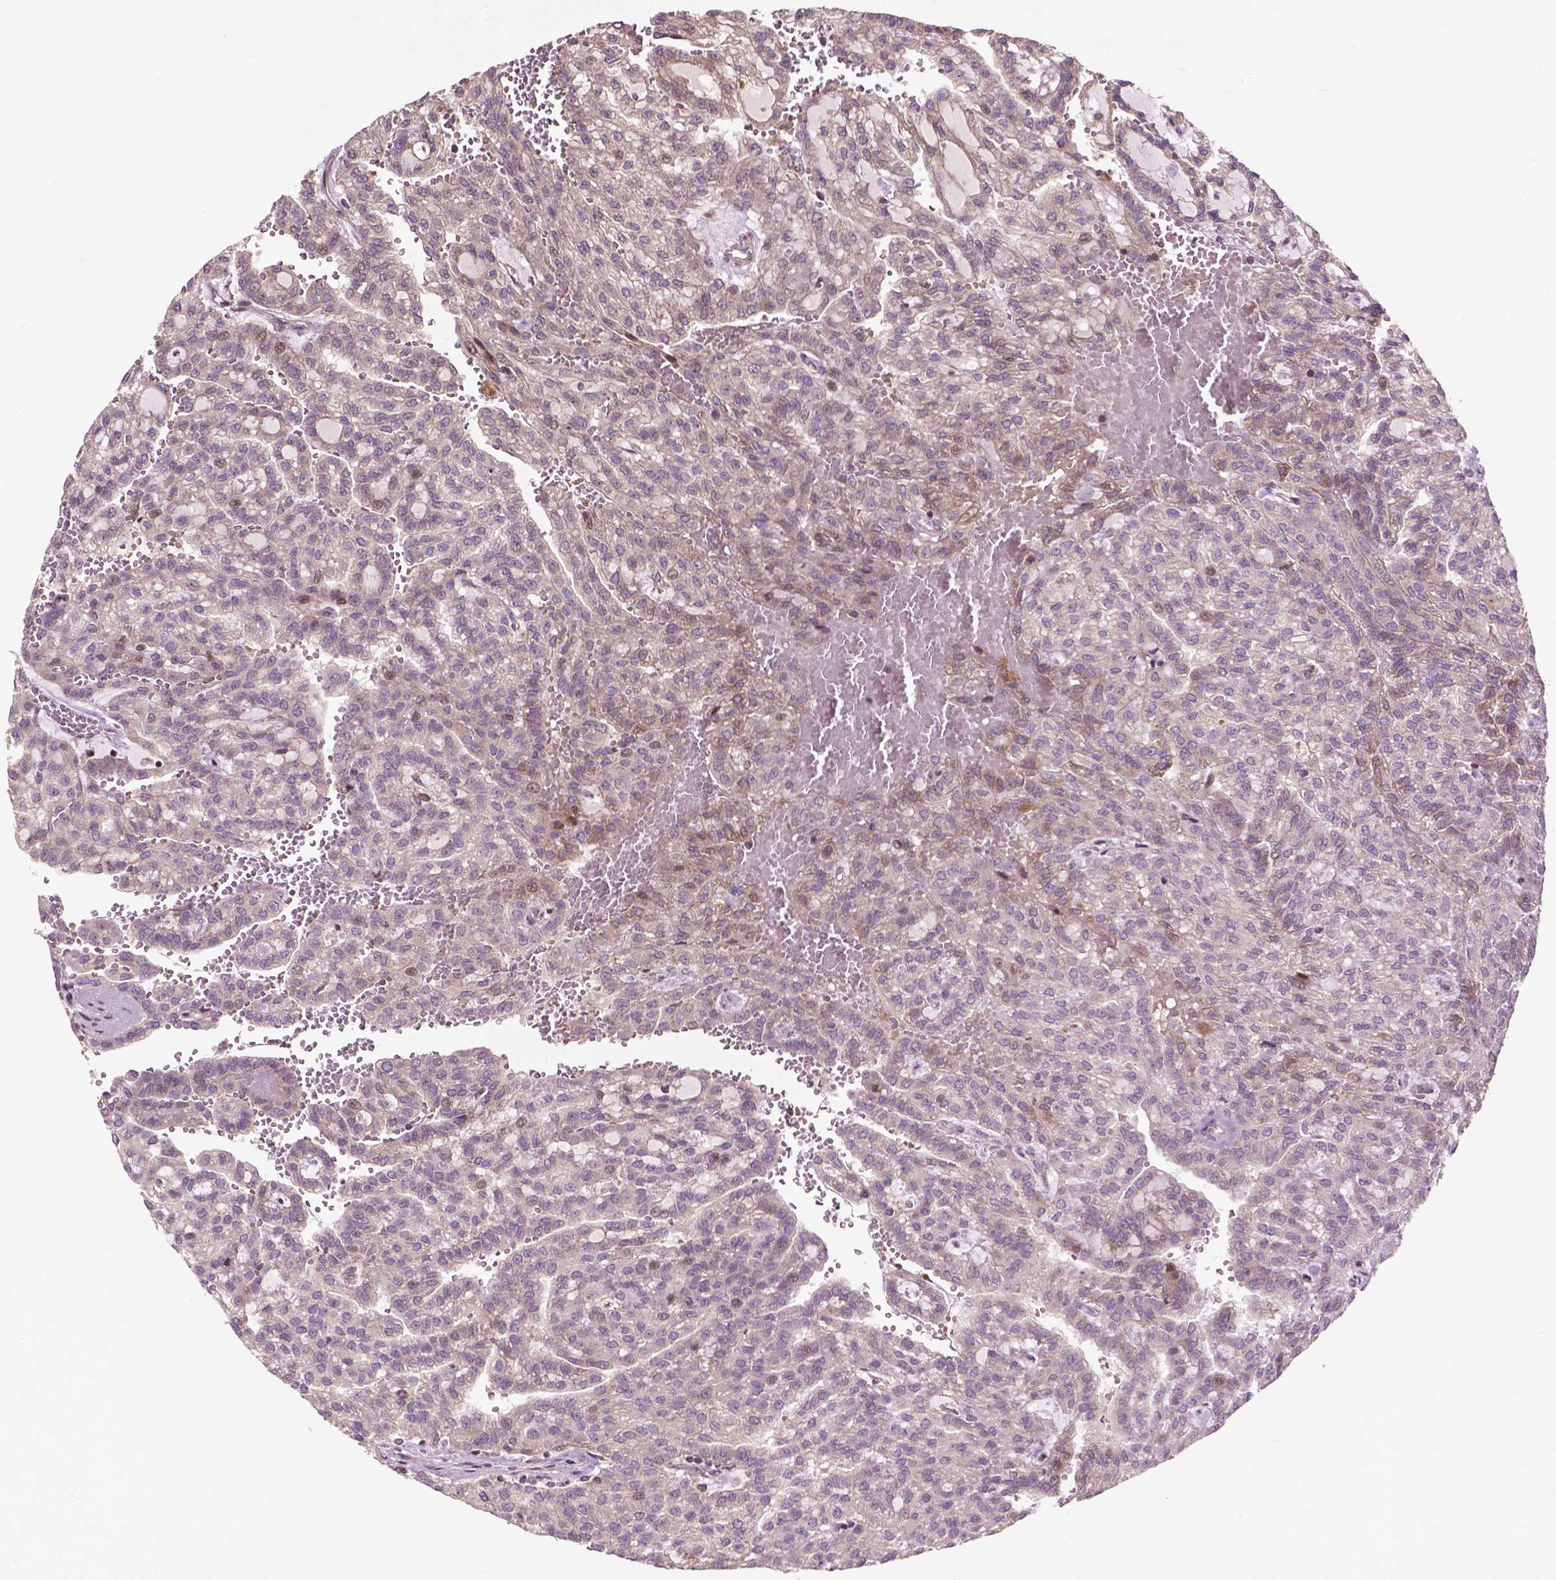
{"staining": {"intensity": "negative", "quantity": "none", "location": "none"}, "tissue": "renal cancer", "cell_type": "Tumor cells", "image_type": "cancer", "snomed": [{"axis": "morphology", "description": "Adenocarcinoma, NOS"}, {"axis": "topography", "description": "Kidney"}], "caption": "This is an immunohistochemistry (IHC) histopathology image of renal adenocarcinoma. There is no staining in tumor cells.", "gene": "B3GALNT2", "patient": {"sex": "male", "age": 63}}